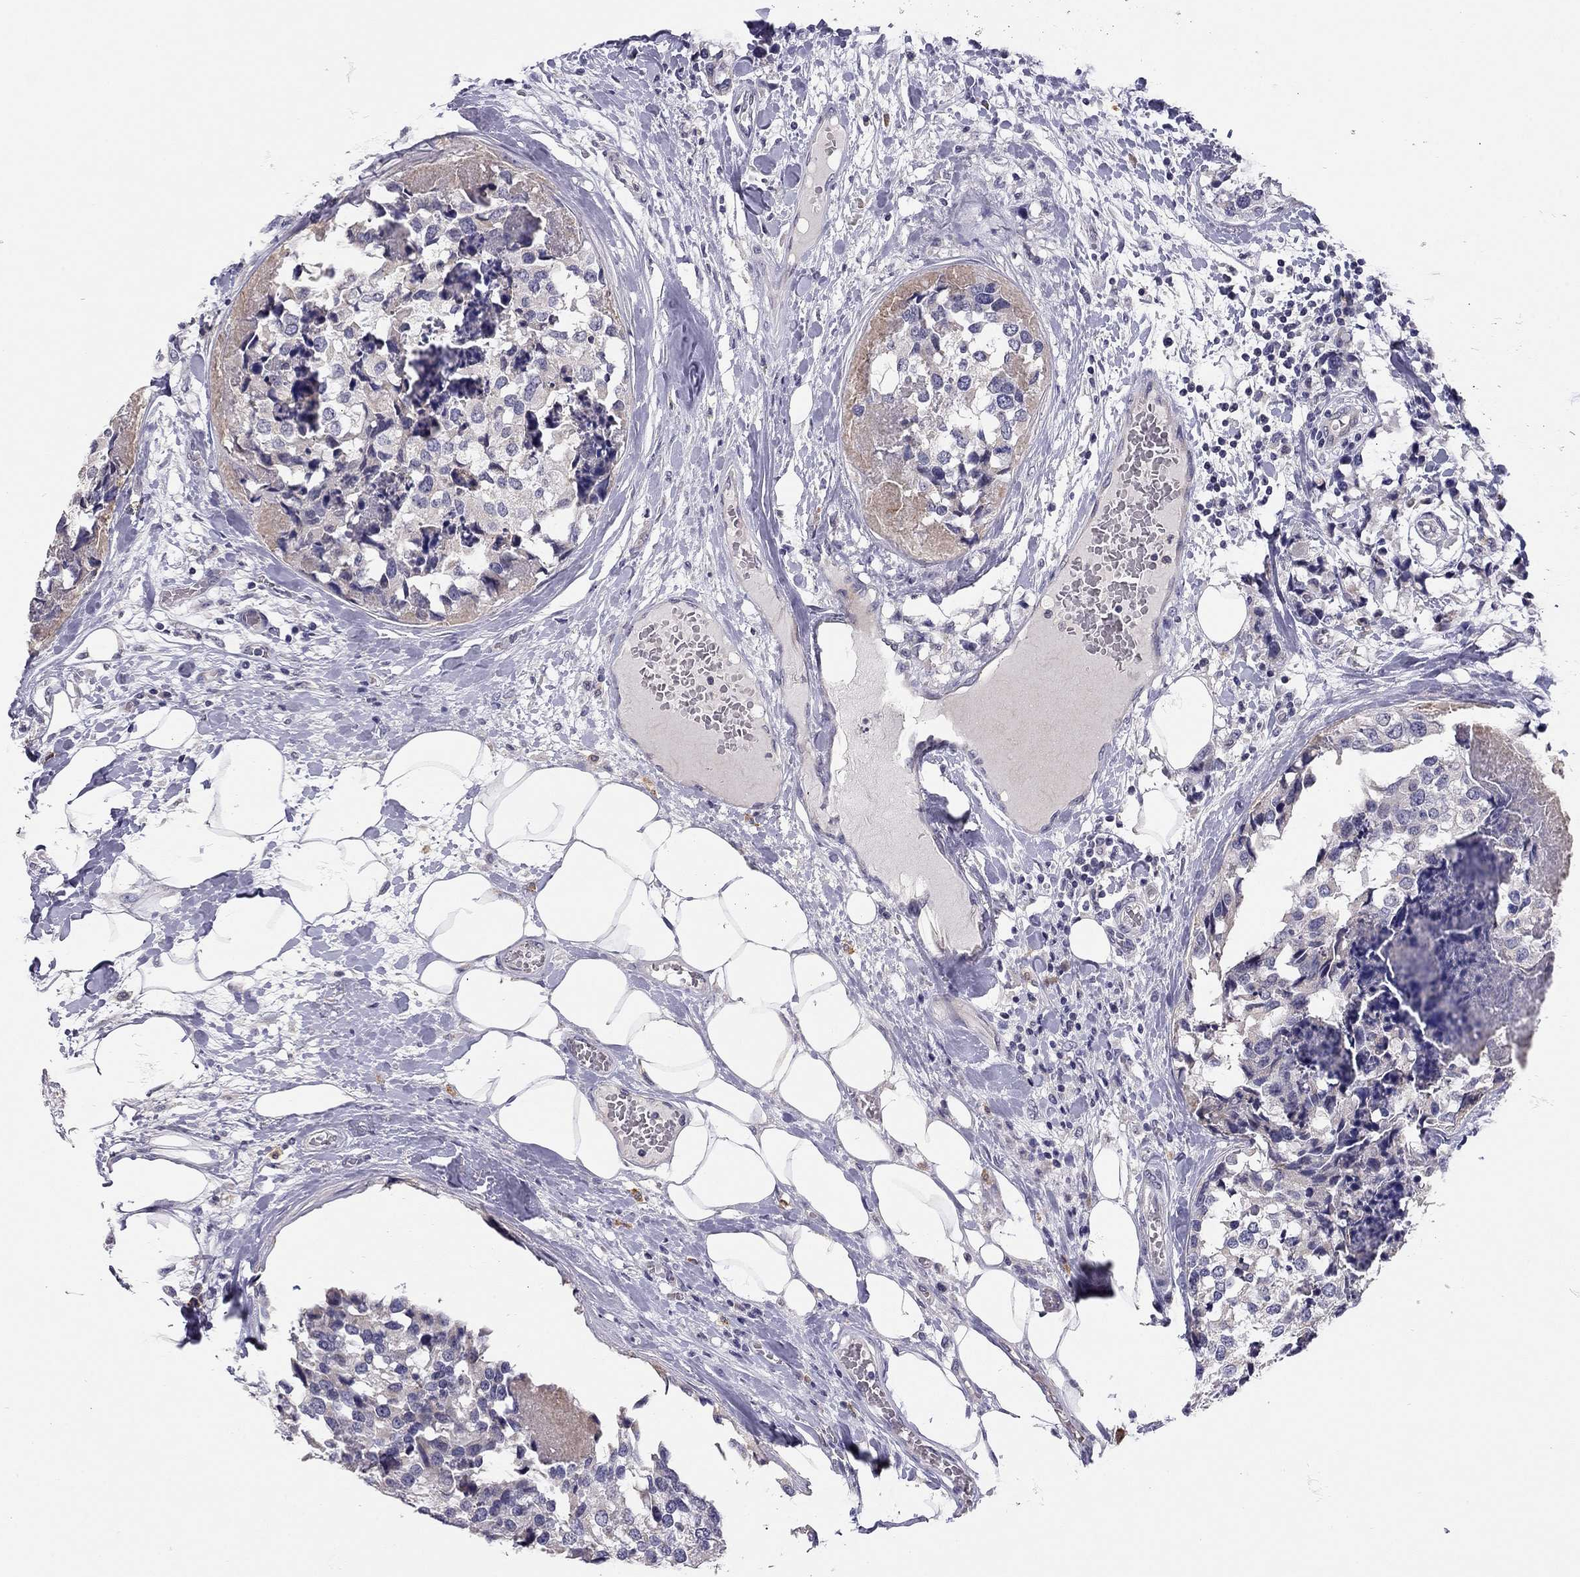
{"staining": {"intensity": "negative", "quantity": "none", "location": "none"}, "tissue": "breast cancer", "cell_type": "Tumor cells", "image_type": "cancer", "snomed": [{"axis": "morphology", "description": "Lobular carcinoma"}, {"axis": "topography", "description": "Breast"}], "caption": "Immunohistochemical staining of human lobular carcinoma (breast) displays no significant positivity in tumor cells.", "gene": "SCARB1", "patient": {"sex": "female", "age": 59}}